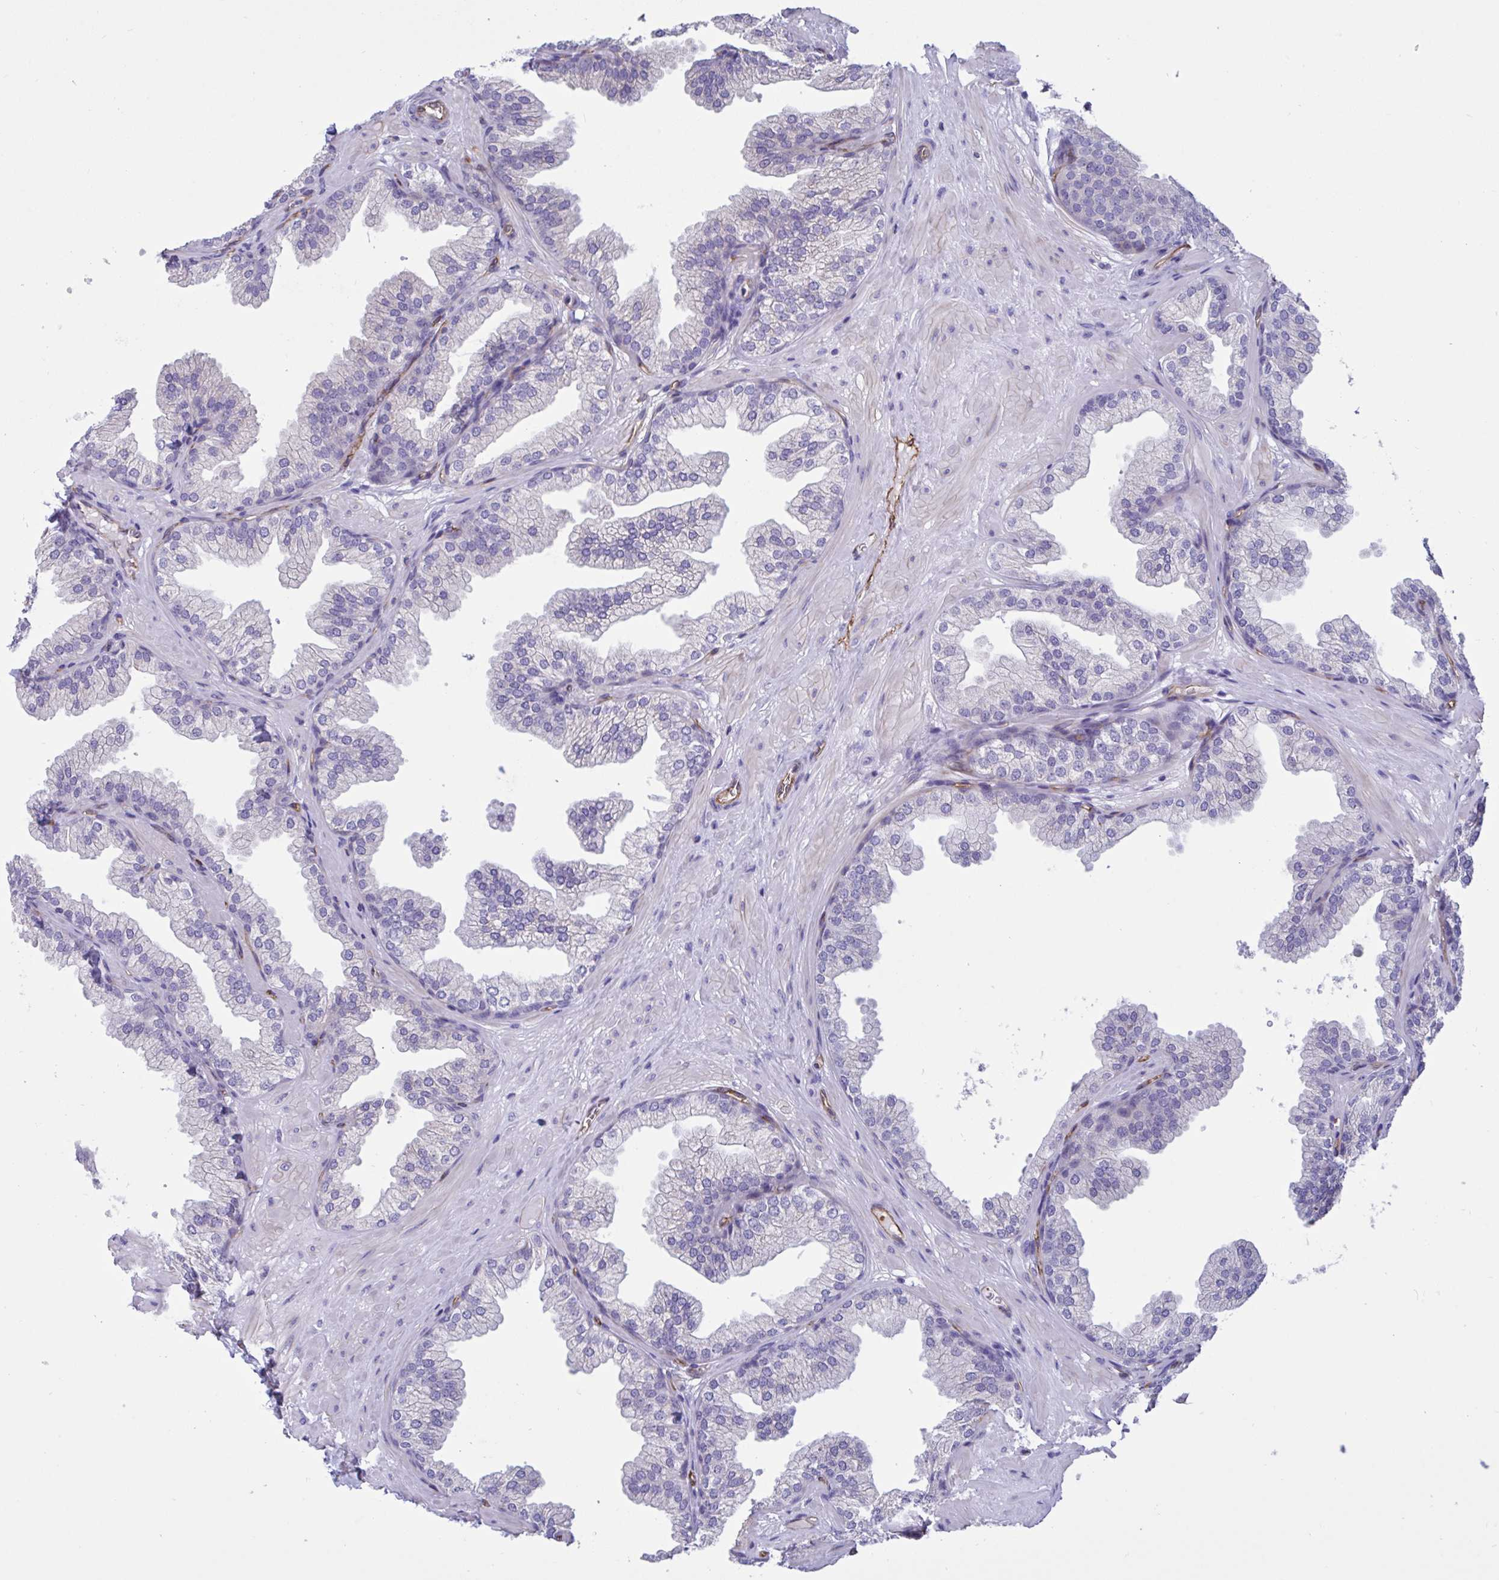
{"staining": {"intensity": "negative", "quantity": "none", "location": "none"}, "tissue": "prostate", "cell_type": "Glandular cells", "image_type": "normal", "snomed": [{"axis": "morphology", "description": "Normal tissue, NOS"}, {"axis": "topography", "description": "Prostate"}], "caption": "Image shows no significant protein staining in glandular cells of benign prostate. Brightfield microscopy of immunohistochemistry stained with DAB (3,3'-diaminobenzidine) (brown) and hematoxylin (blue), captured at high magnification.", "gene": "RPL22L1", "patient": {"sex": "male", "age": 37}}